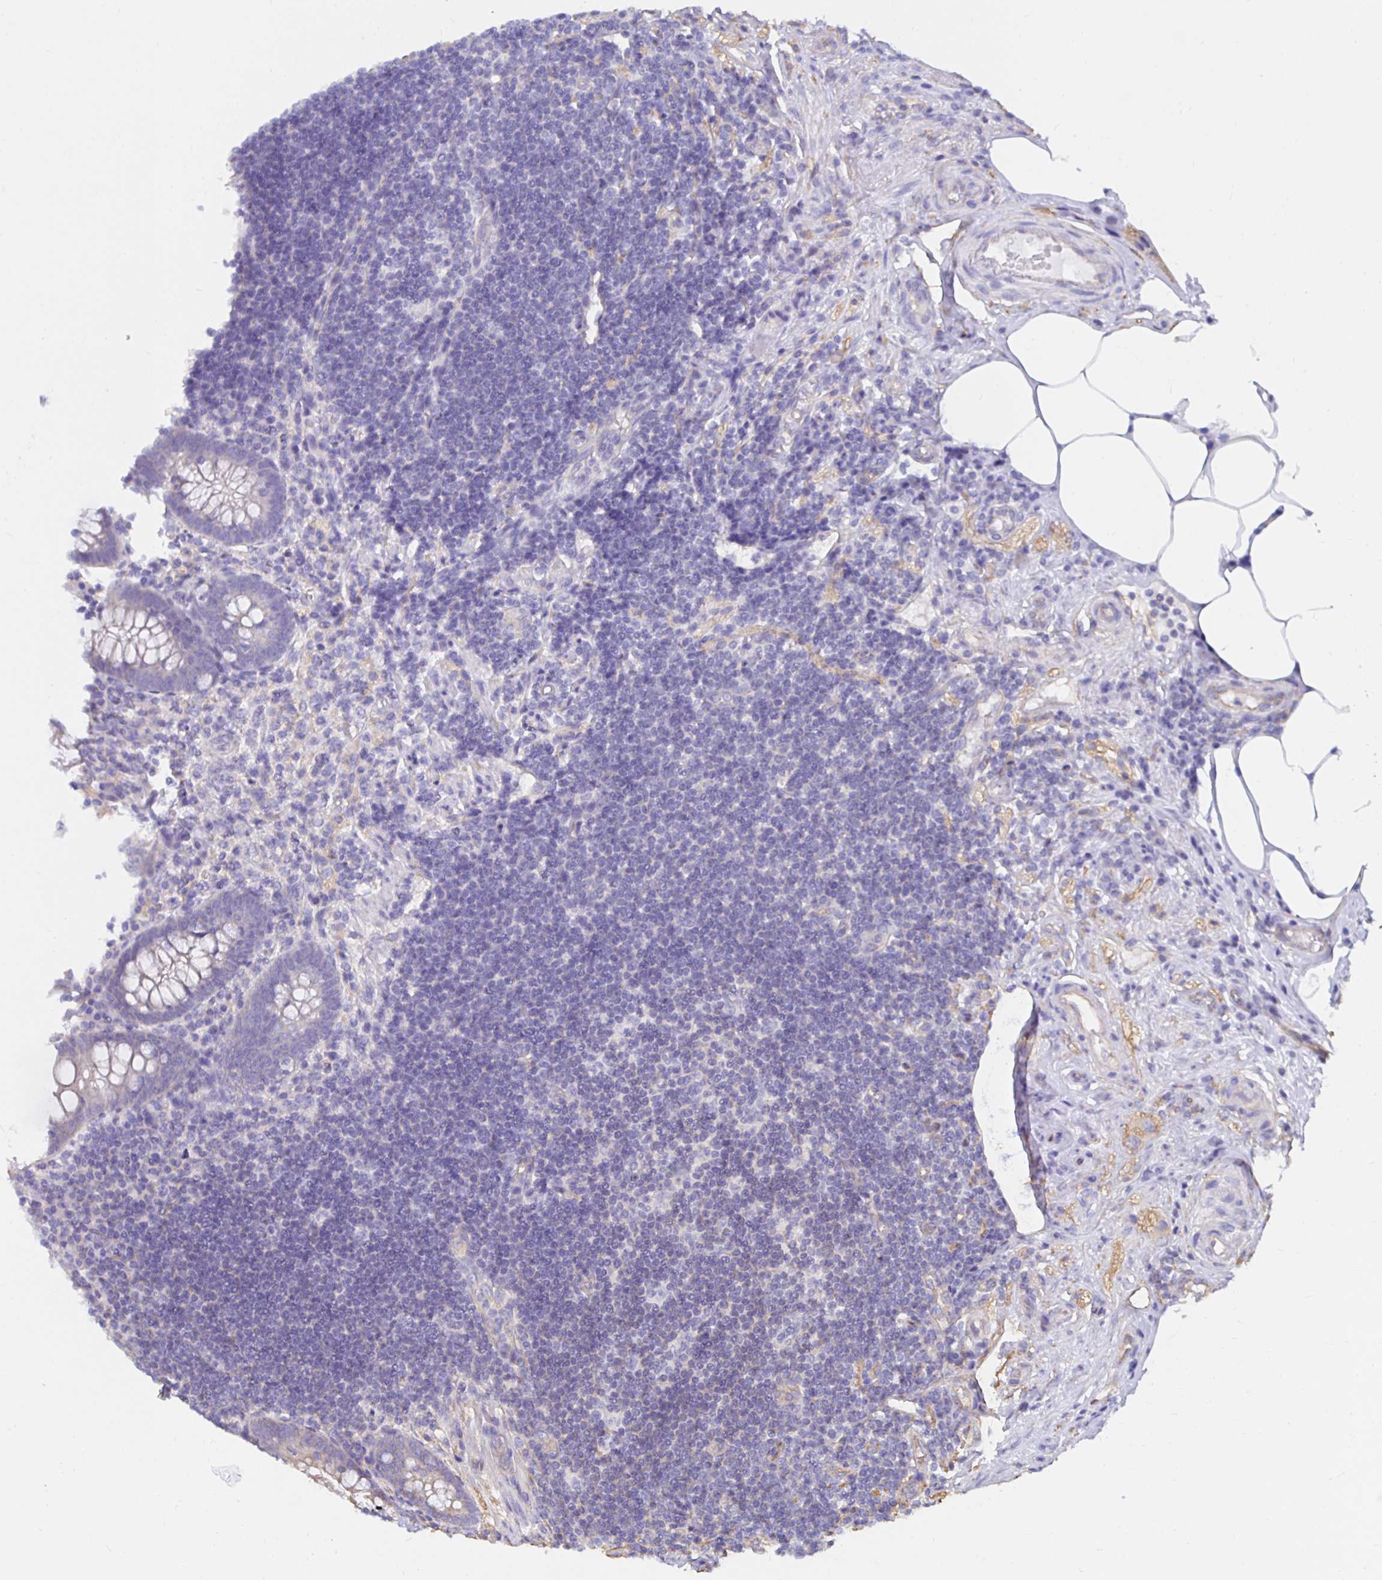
{"staining": {"intensity": "weak", "quantity": "25%-75%", "location": "cytoplasmic/membranous"}, "tissue": "appendix", "cell_type": "Glandular cells", "image_type": "normal", "snomed": [{"axis": "morphology", "description": "Normal tissue, NOS"}, {"axis": "topography", "description": "Appendix"}], "caption": "DAB (3,3'-diaminobenzidine) immunohistochemical staining of normal human appendix reveals weak cytoplasmic/membranous protein positivity in about 25%-75% of glandular cells. (brown staining indicates protein expression, while blue staining denotes nuclei).", "gene": "ARHGEF39", "patient": {"sex": "female", "age": 57}}